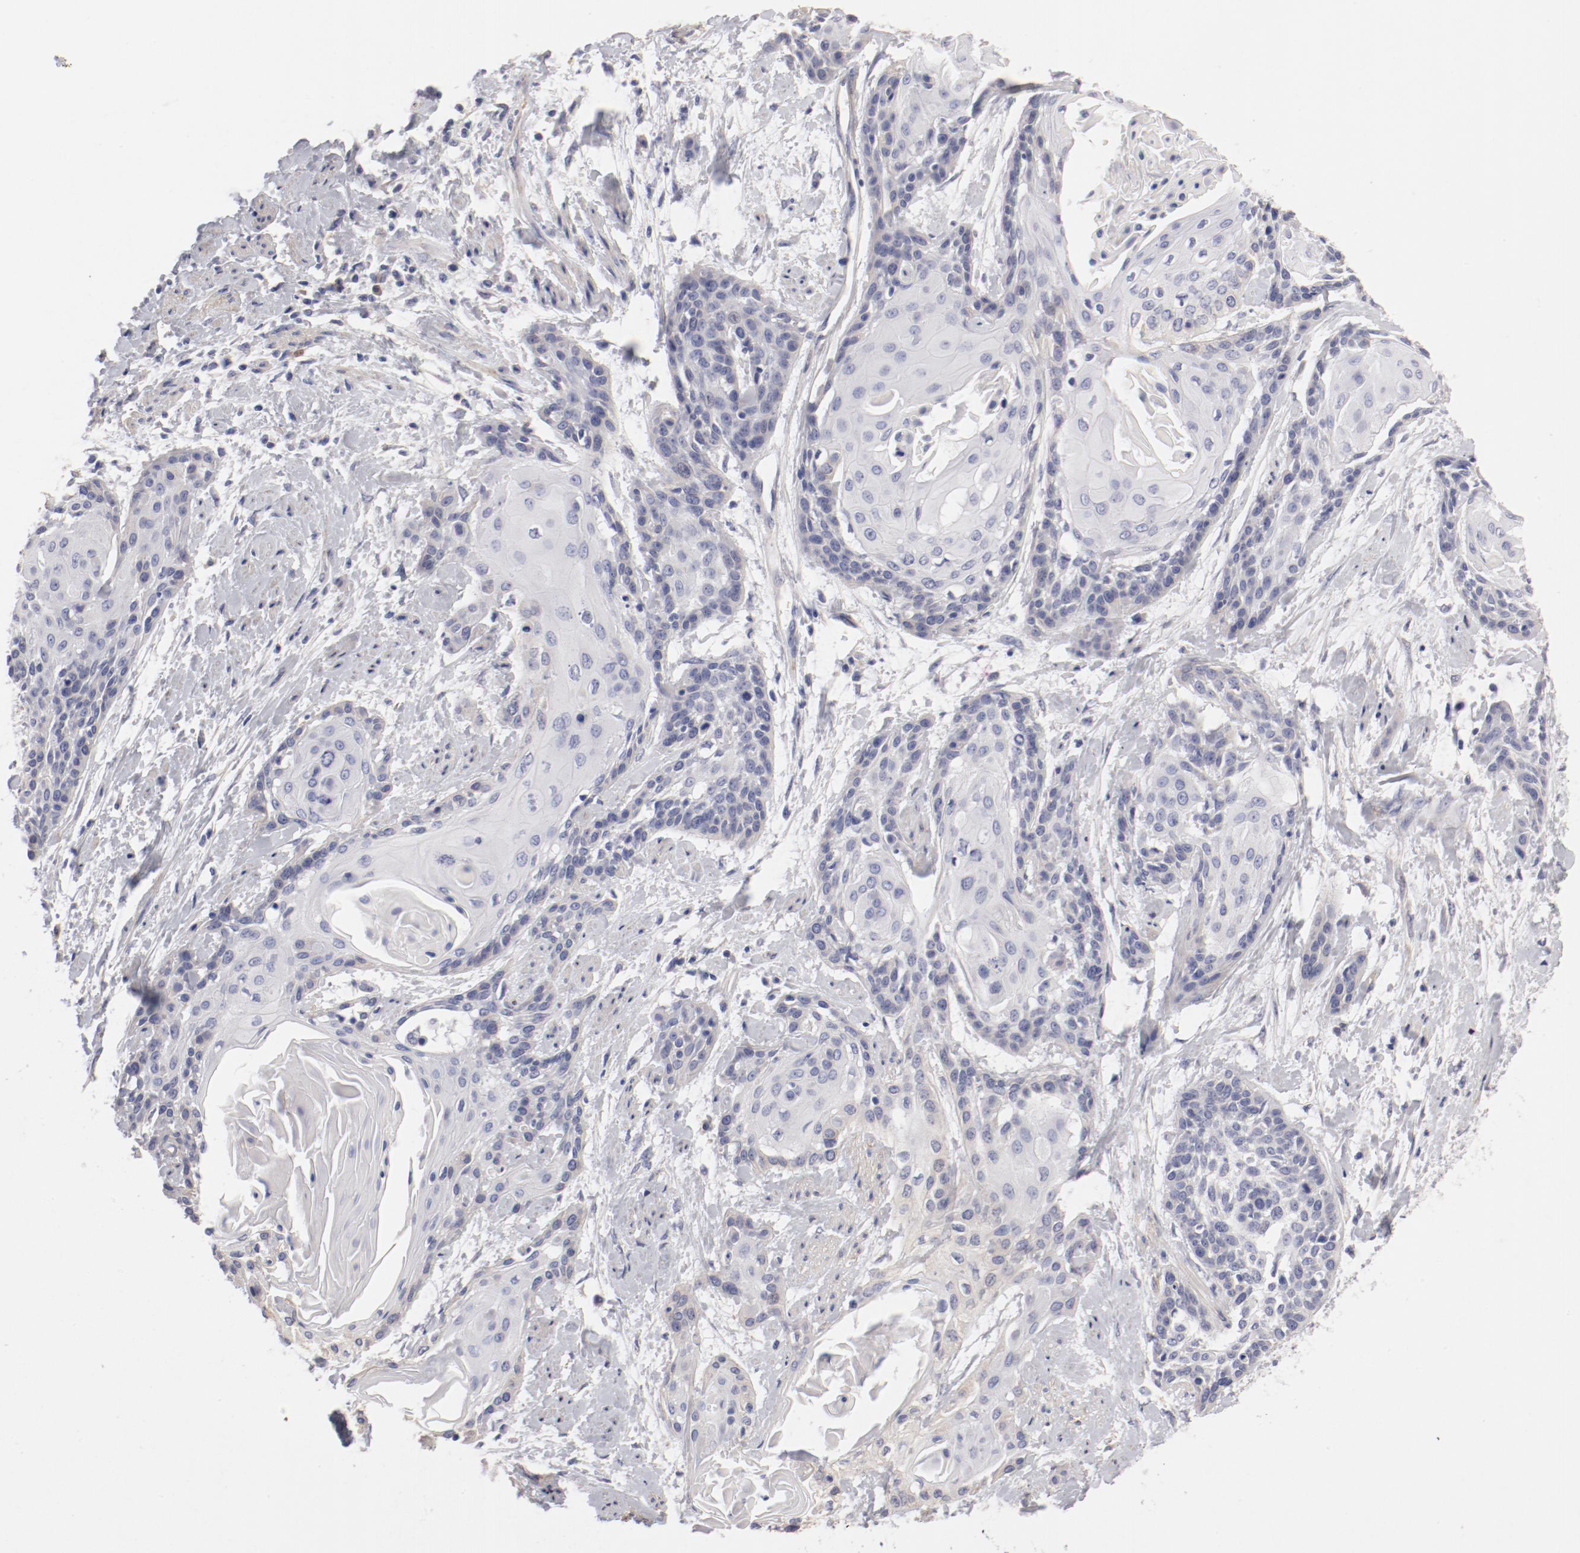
{"staining": {"intensity": "negative", "quantity": "none", "location": "none"}, "tissue": "cervical cancer", "cell_type": "Tumor cells", "image_type": "cancer", "snomed": [{"axis": "morphology", "description": "Squamous cell carcinoma, NOS"}, {"axis": "topography", "description": "Cervix"}], "caption": "This is an immunohistochemistry micrograph of human squamous cell carcinoma (cervical). There is no staining in tumor cells.", "gene": "LAX1", "patient": {"sex": "female", "age": 57}}